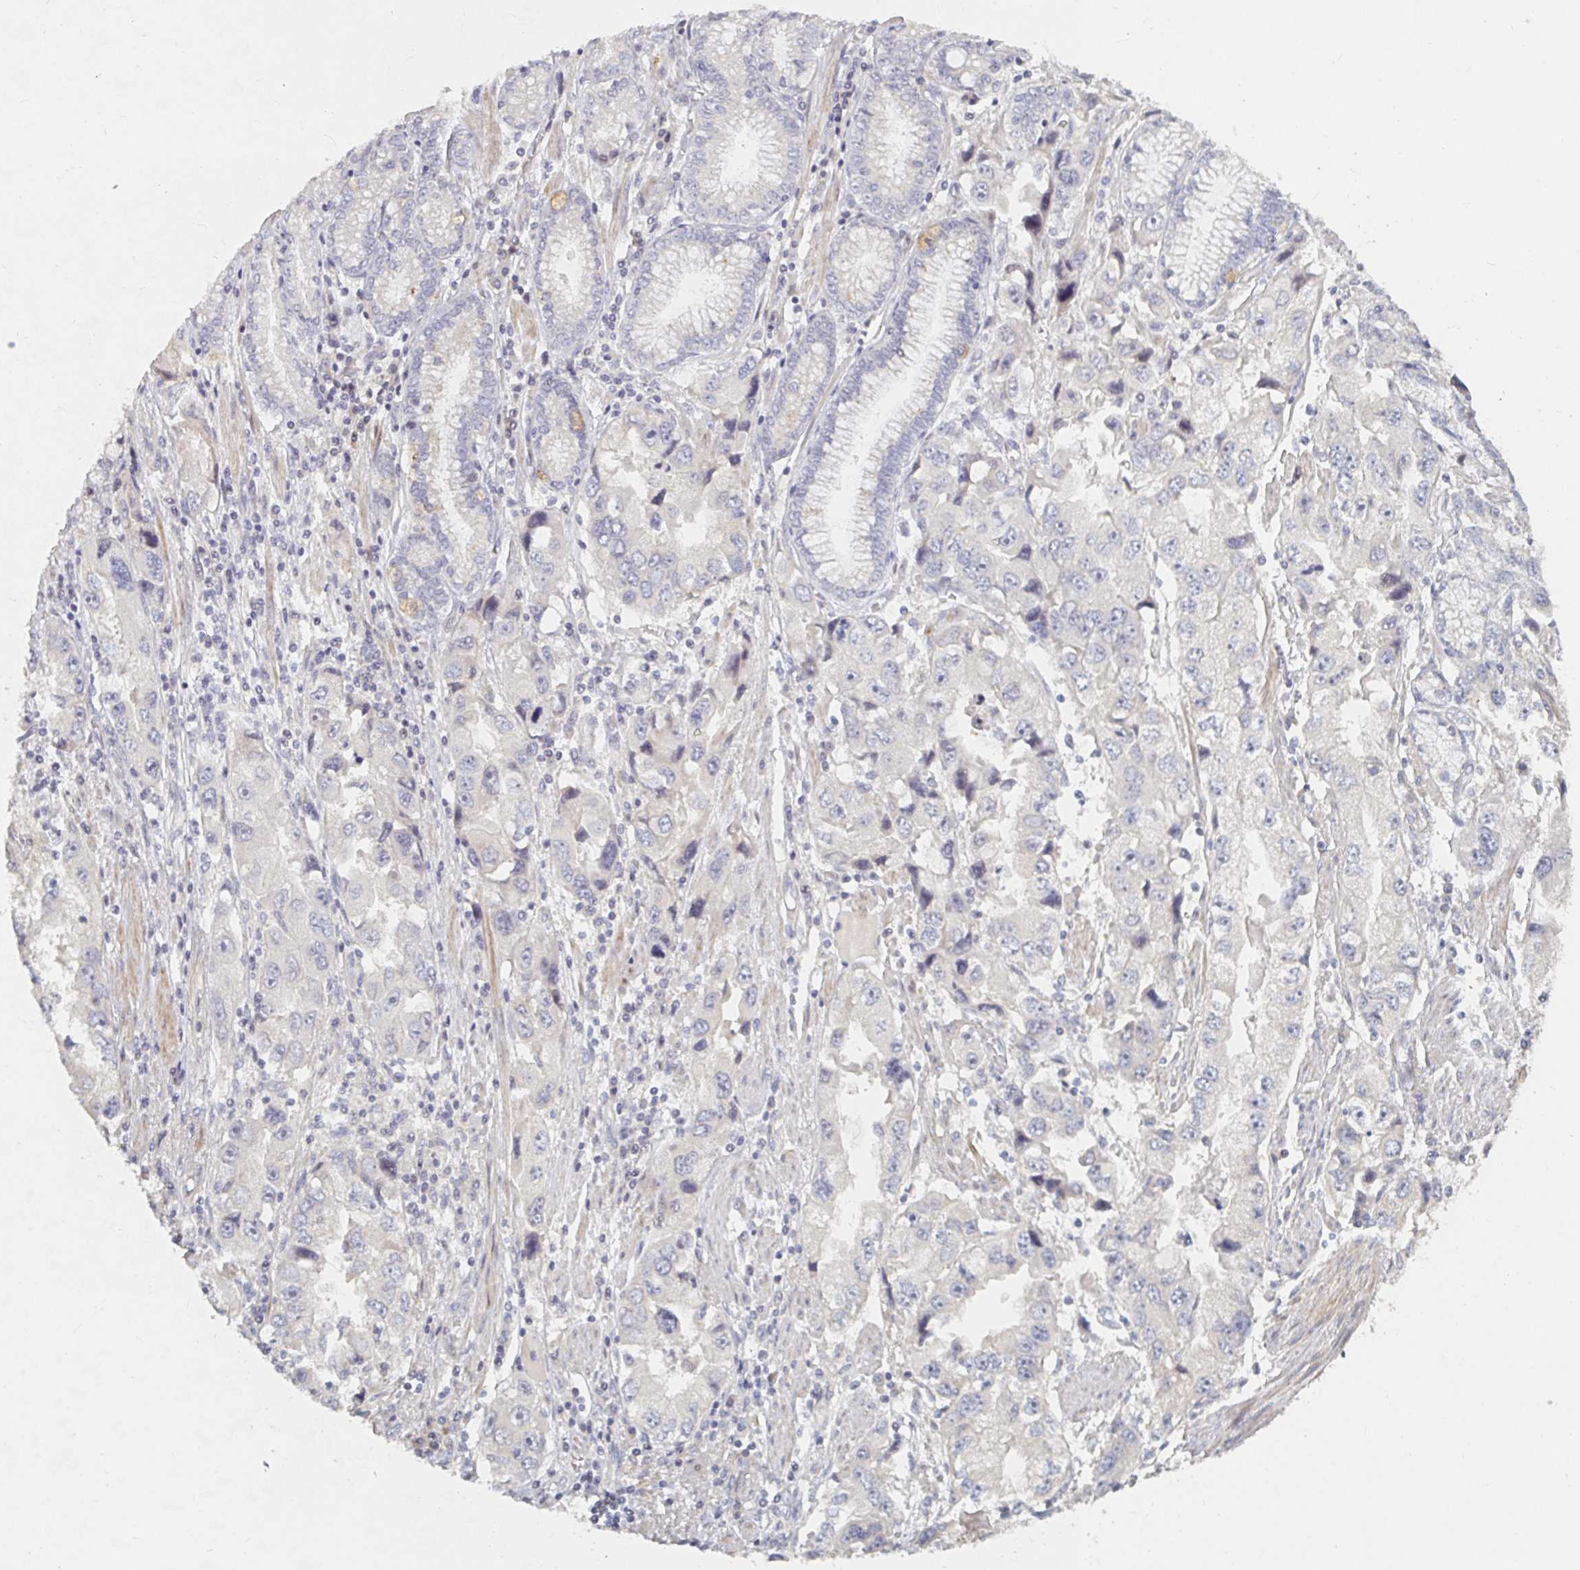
{"staining": {"intensity": "negative", "quantity": "none", "location": "none"}, "tissue": "stomach cancer", "cell_type": "Tumor cells", "image_type": "cancer", "snomed": [{"axis": "morphology", "description": "Adenocarcinoma, NOS"}, {"axis": "topography", "description": "Stomach, lower"}], "caption": "Immunohistochemical staining of human adenocarcinoma (stomach) shows no significant staining in tumor cells.", "gene": "NME9", "patient": {"sex": "female", "age": 93}}